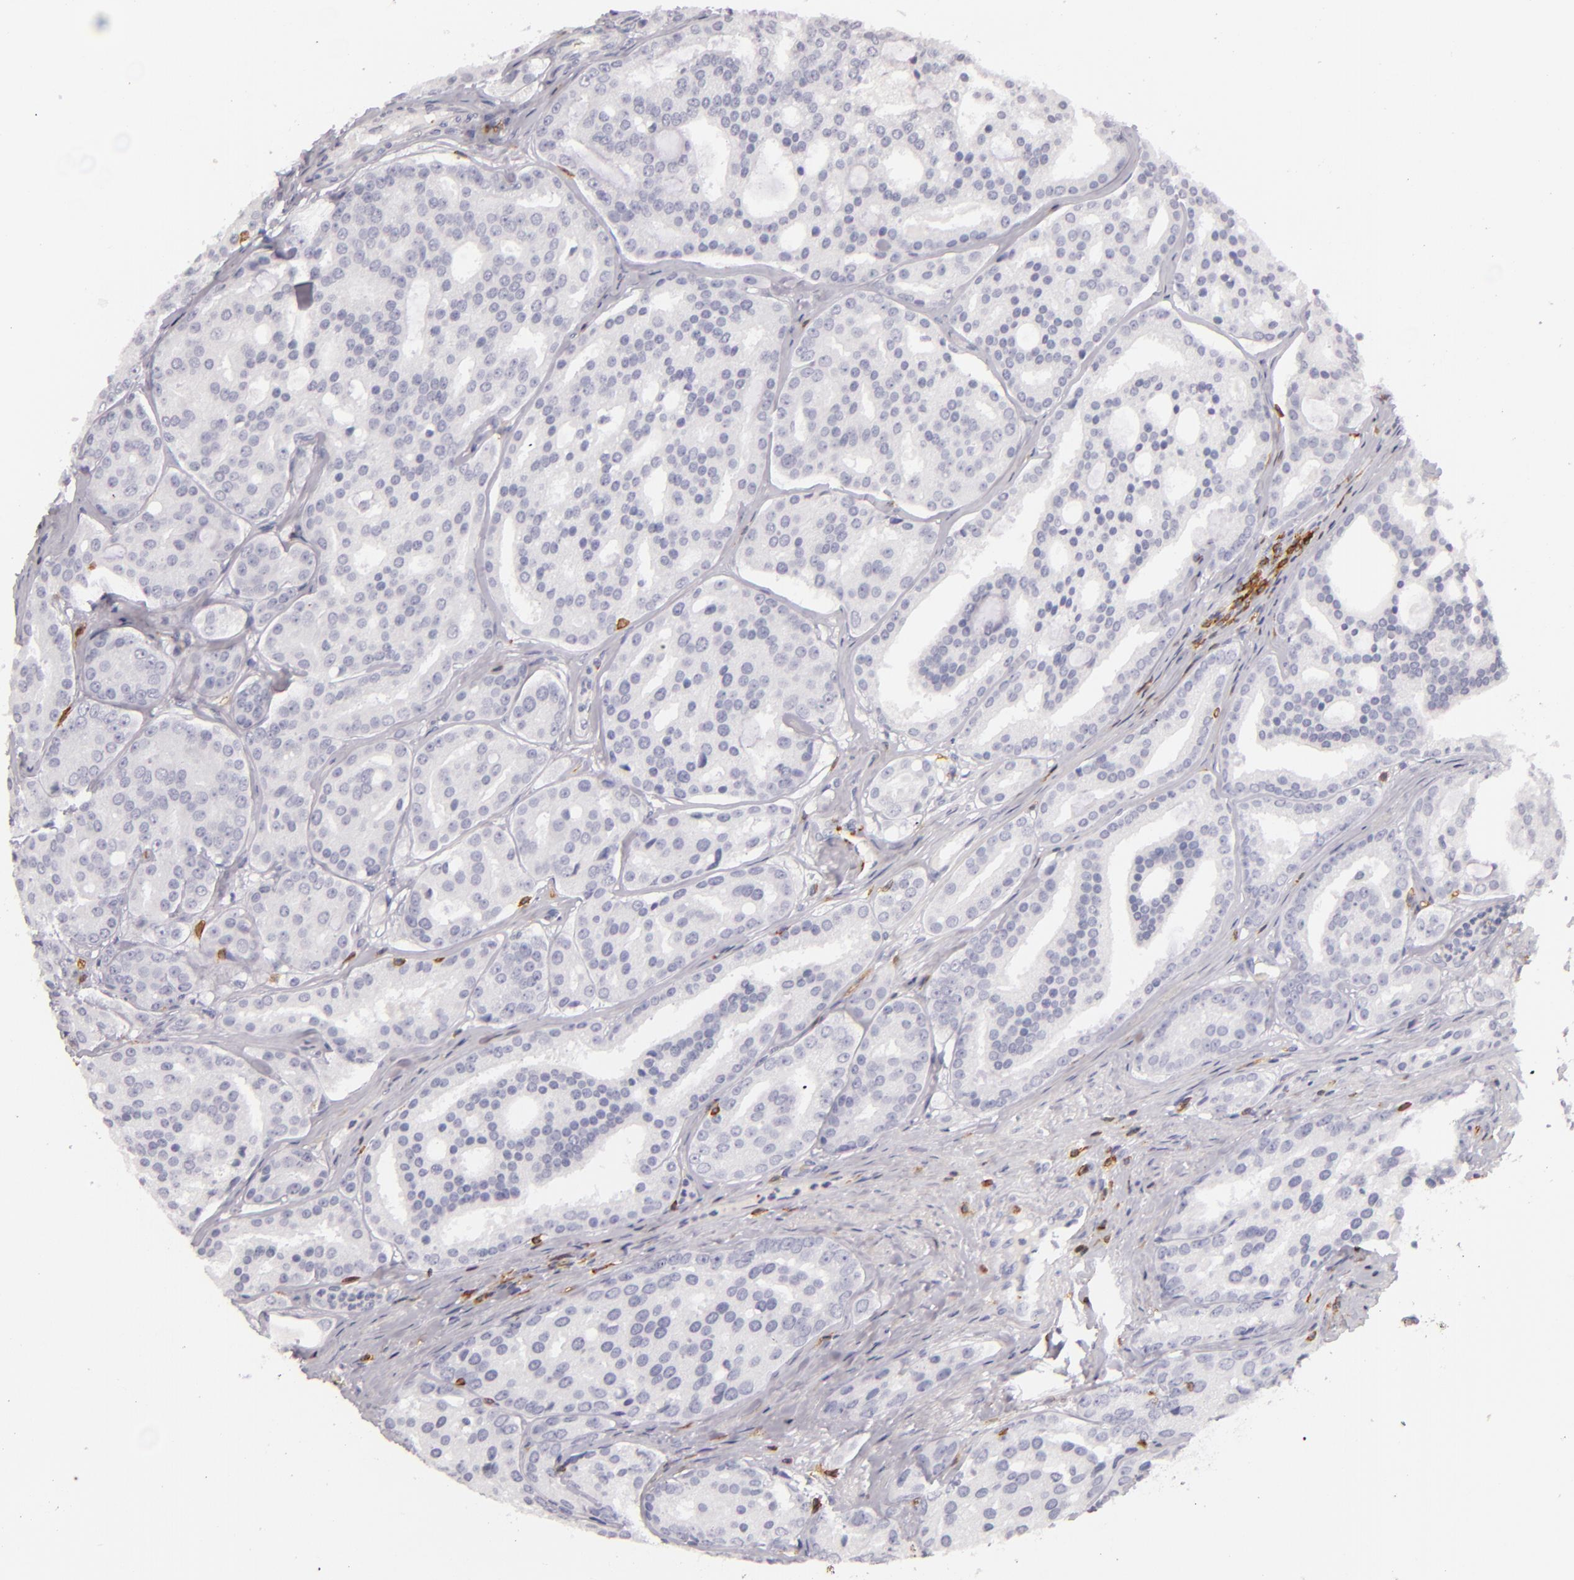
{"staining": {"intensity": "negative", "quantity": "none", "location": "none"}, "tissue": "prostate cancer", "cell_type": "Tumor cells", "image_type": "cancer", "snomed": [{"axis": "morphology", "description": "Adenocarcinoma, High grade"}, {"axis": "topography", "description": "Prostate"}], "caption": "Protein analysis of prostate adenocarcinoma (high-grade) shows no significant expression in tumor cells. (DAB IHC with hematoxylin counter stain).", "gene": "LAT", "patient": {"sex": "male", "age": 64}}